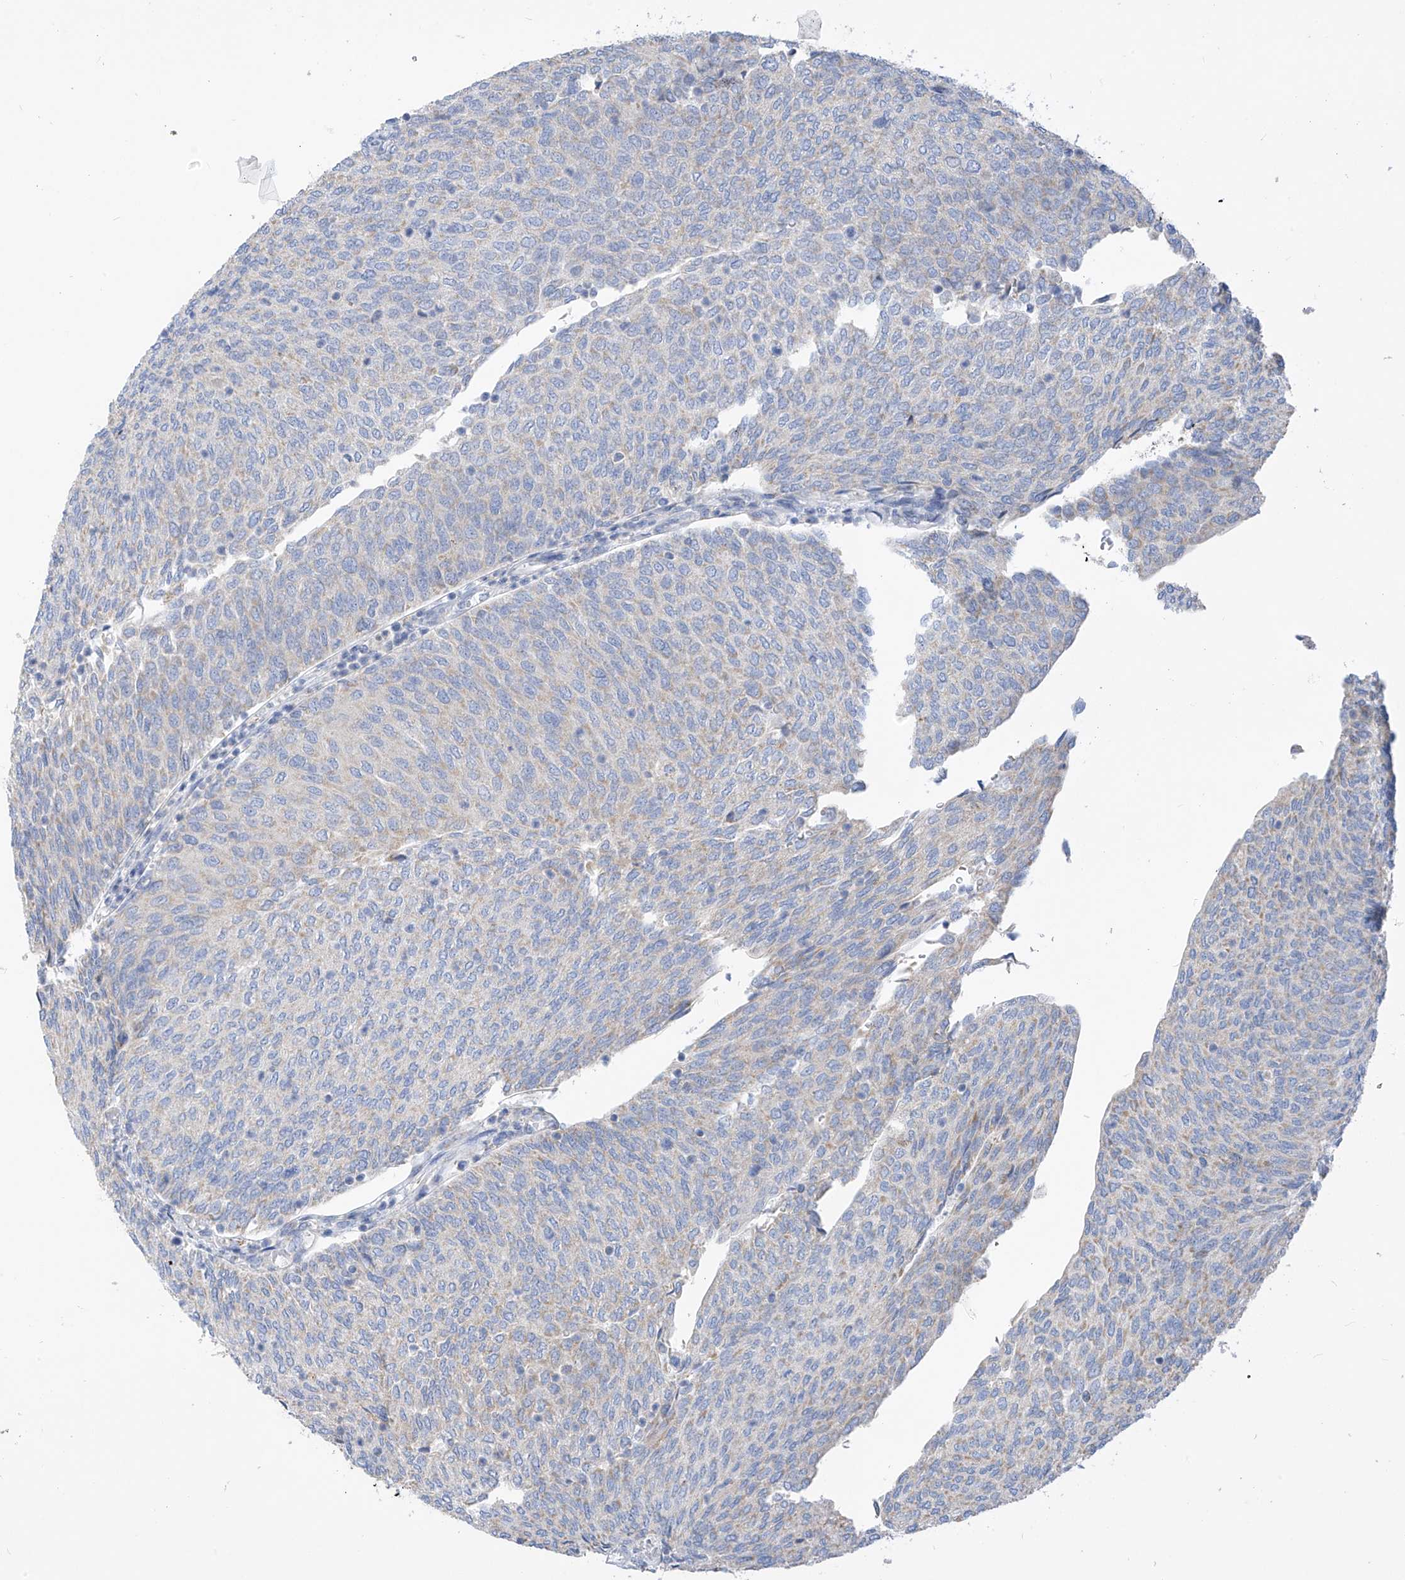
{"staining": {"intensity": "negative", "quantity": "none", "location": "none"}, "tissue": "urothelial cancer", "cell_type": "Tumor cells", "image_type": "cancer", "snomed": [{"axis": "morphology", "description": "Urothelial carcinoma, Low grade"}, {"axis": "topography", "description": "Urinary bladder"}], "caption": "There is no significant positivity in tumor cells of low-grade urothelial carcinoma.", "gene": "ZNF404", "patient": {"sex": "female", "age": 79}}